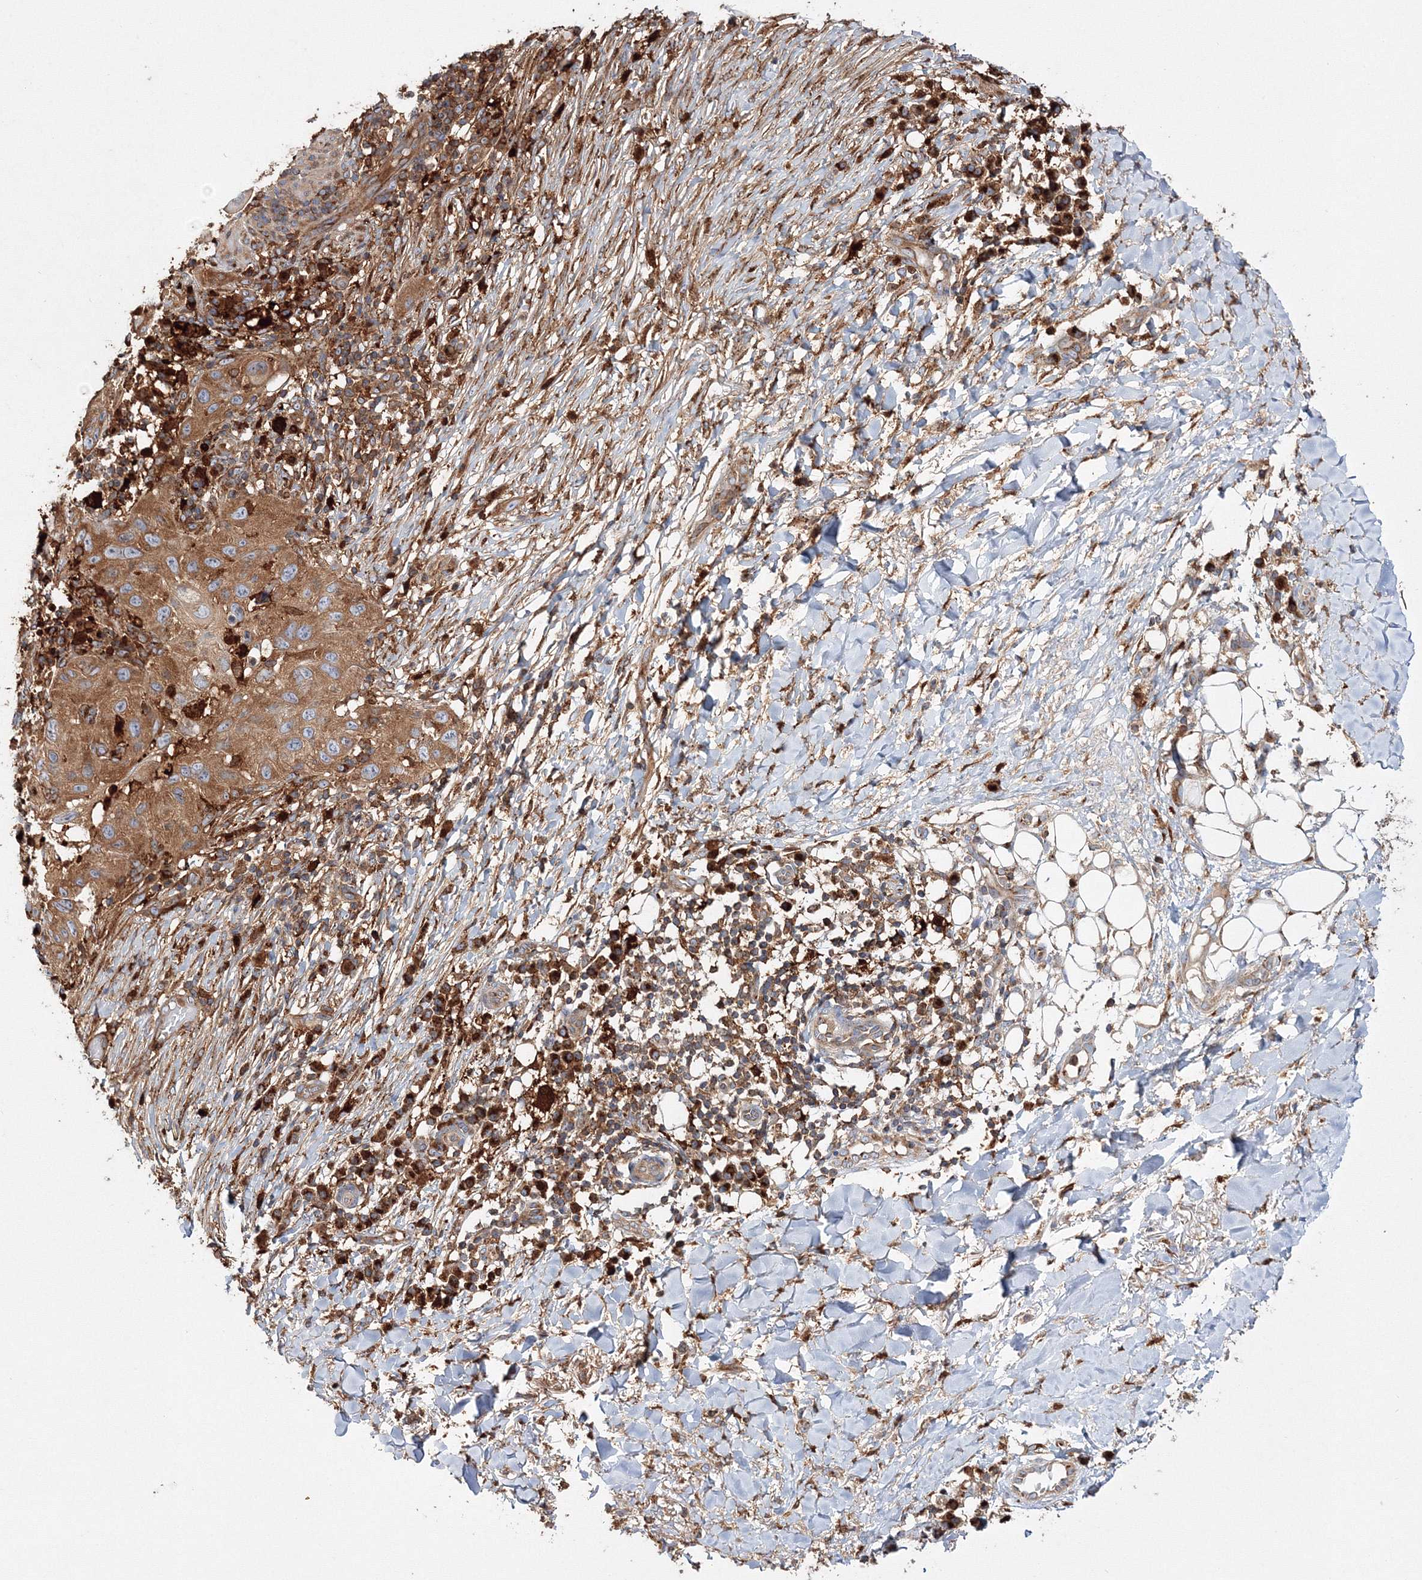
{"staining": {"intensity": "moderate", "quantity": ">75%", "location": "cytoplasmic/membranous"}, "tissue": "skin cancer", "cell_type": "Tumor cells", "image_type": "cancer", "snomed": [{"axis": "morphology", "description": "Normal tissue, NOS"}, {"axis": "morphology", "description": "Squamous cell carcinoma, NOS"}, {"axis": "topography", "description": "Skin"}], "caption": "Skin squamous cell carcinoma stained for a protein (brown) exhibits moderate cytoplasmic/membranous positive expression in approximately >75% of tumor cells.", "gene": "ARCN1", "patient": {"sex": "female", "age": 96}}